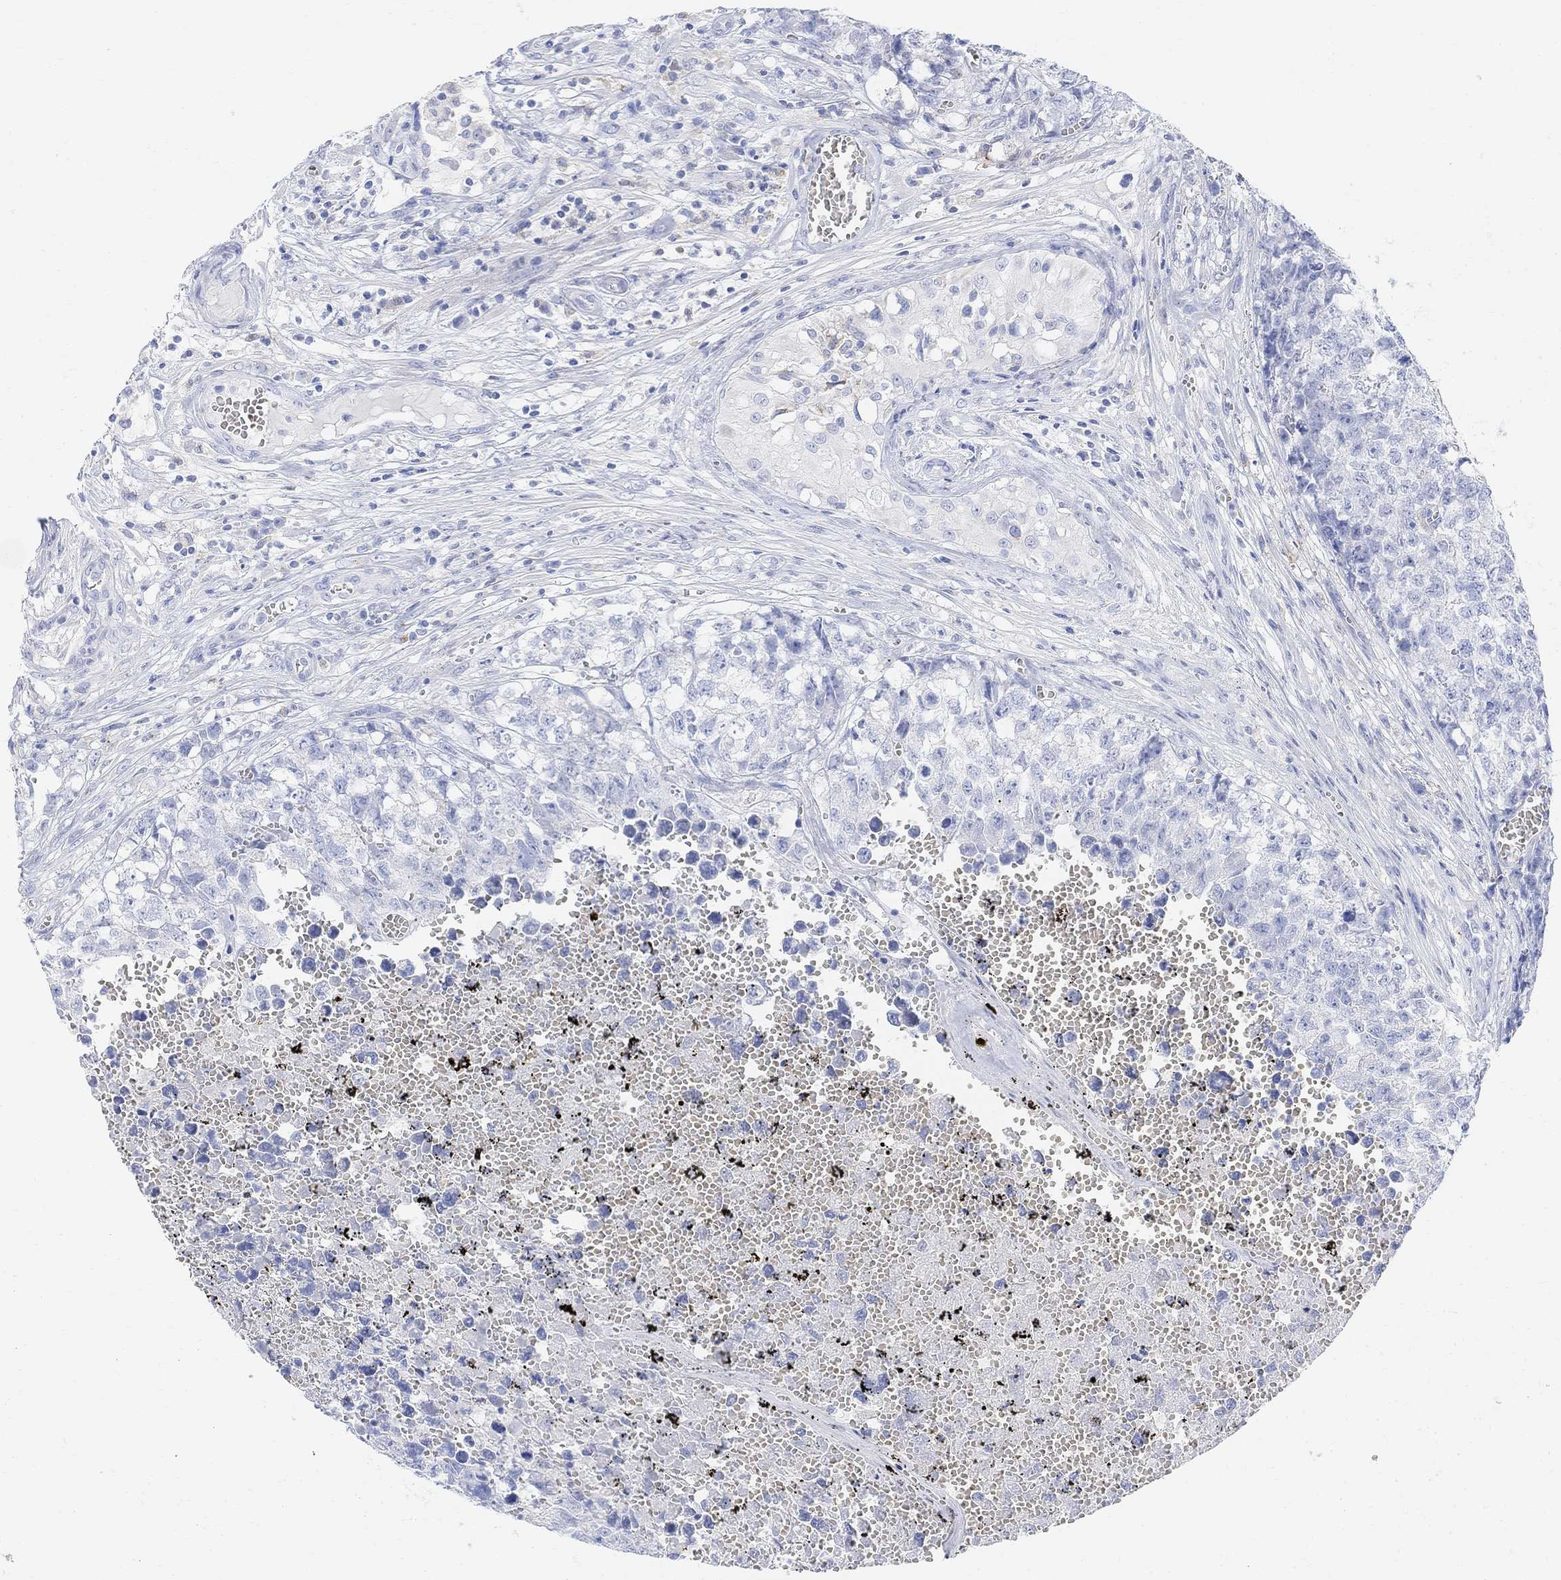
{"staining": {"intensity": "negative", "quantity": "none", "location": "none"}, "tissue": "testis cancer", "cell_type": "Tumor cells", "image_type": "cancer", "snomed": [{"axis": "morphology", "description": "Seminoma, NOS"}, {"axis": "morphology", "description": "Carcinoma, Embryonal, NOS"}, {"axis": "topography", "description": "Testis"}], "caption": "Human testis embryonal carcinoma stained for a protein using IHC displays no staining in tumor cells.", "gene": "RETNLB", "patient": {"sex": "male", "age": 22}}